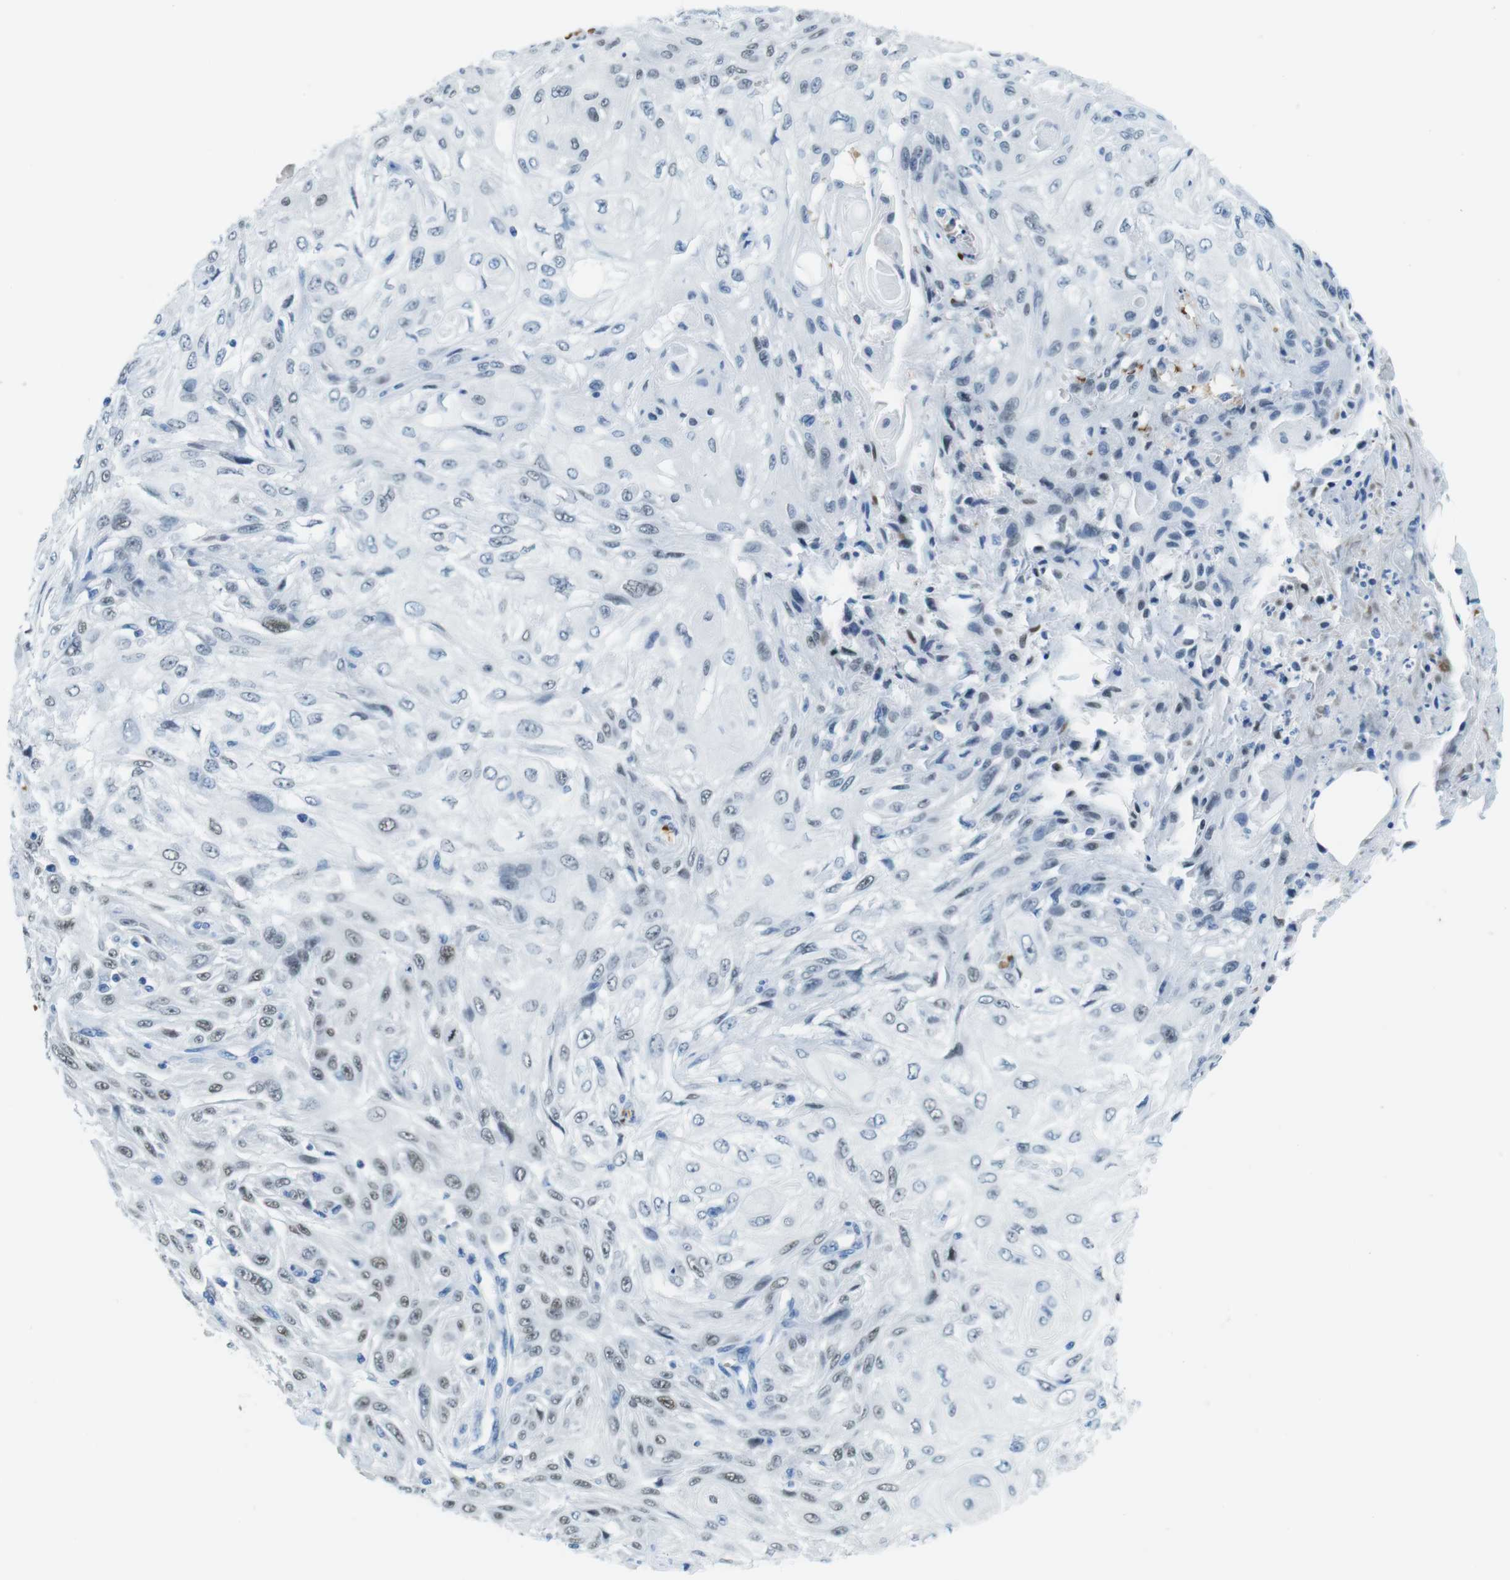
{"staining": {"intensity": "weak", "quantity": "25%-75%", "location": "nuclear"}, "tissue": "skin cancer", "cell_type": "Tumor cells", "image_type": "cancer", "snomed": [{"axis": "morphology", "description": "Squamous cell carcinoma, NOS"}, {"axis": "topography", "description": "Skin"}], "caption": "Protein staining by immunohistochemistry (IHC) exhibits weak nuclear expression in about 25%-75% of tumor cells in squamous cell carcinoma (skin).", "gene": "TFAP2C", "patient": {"sex": "male", "age": 75}}